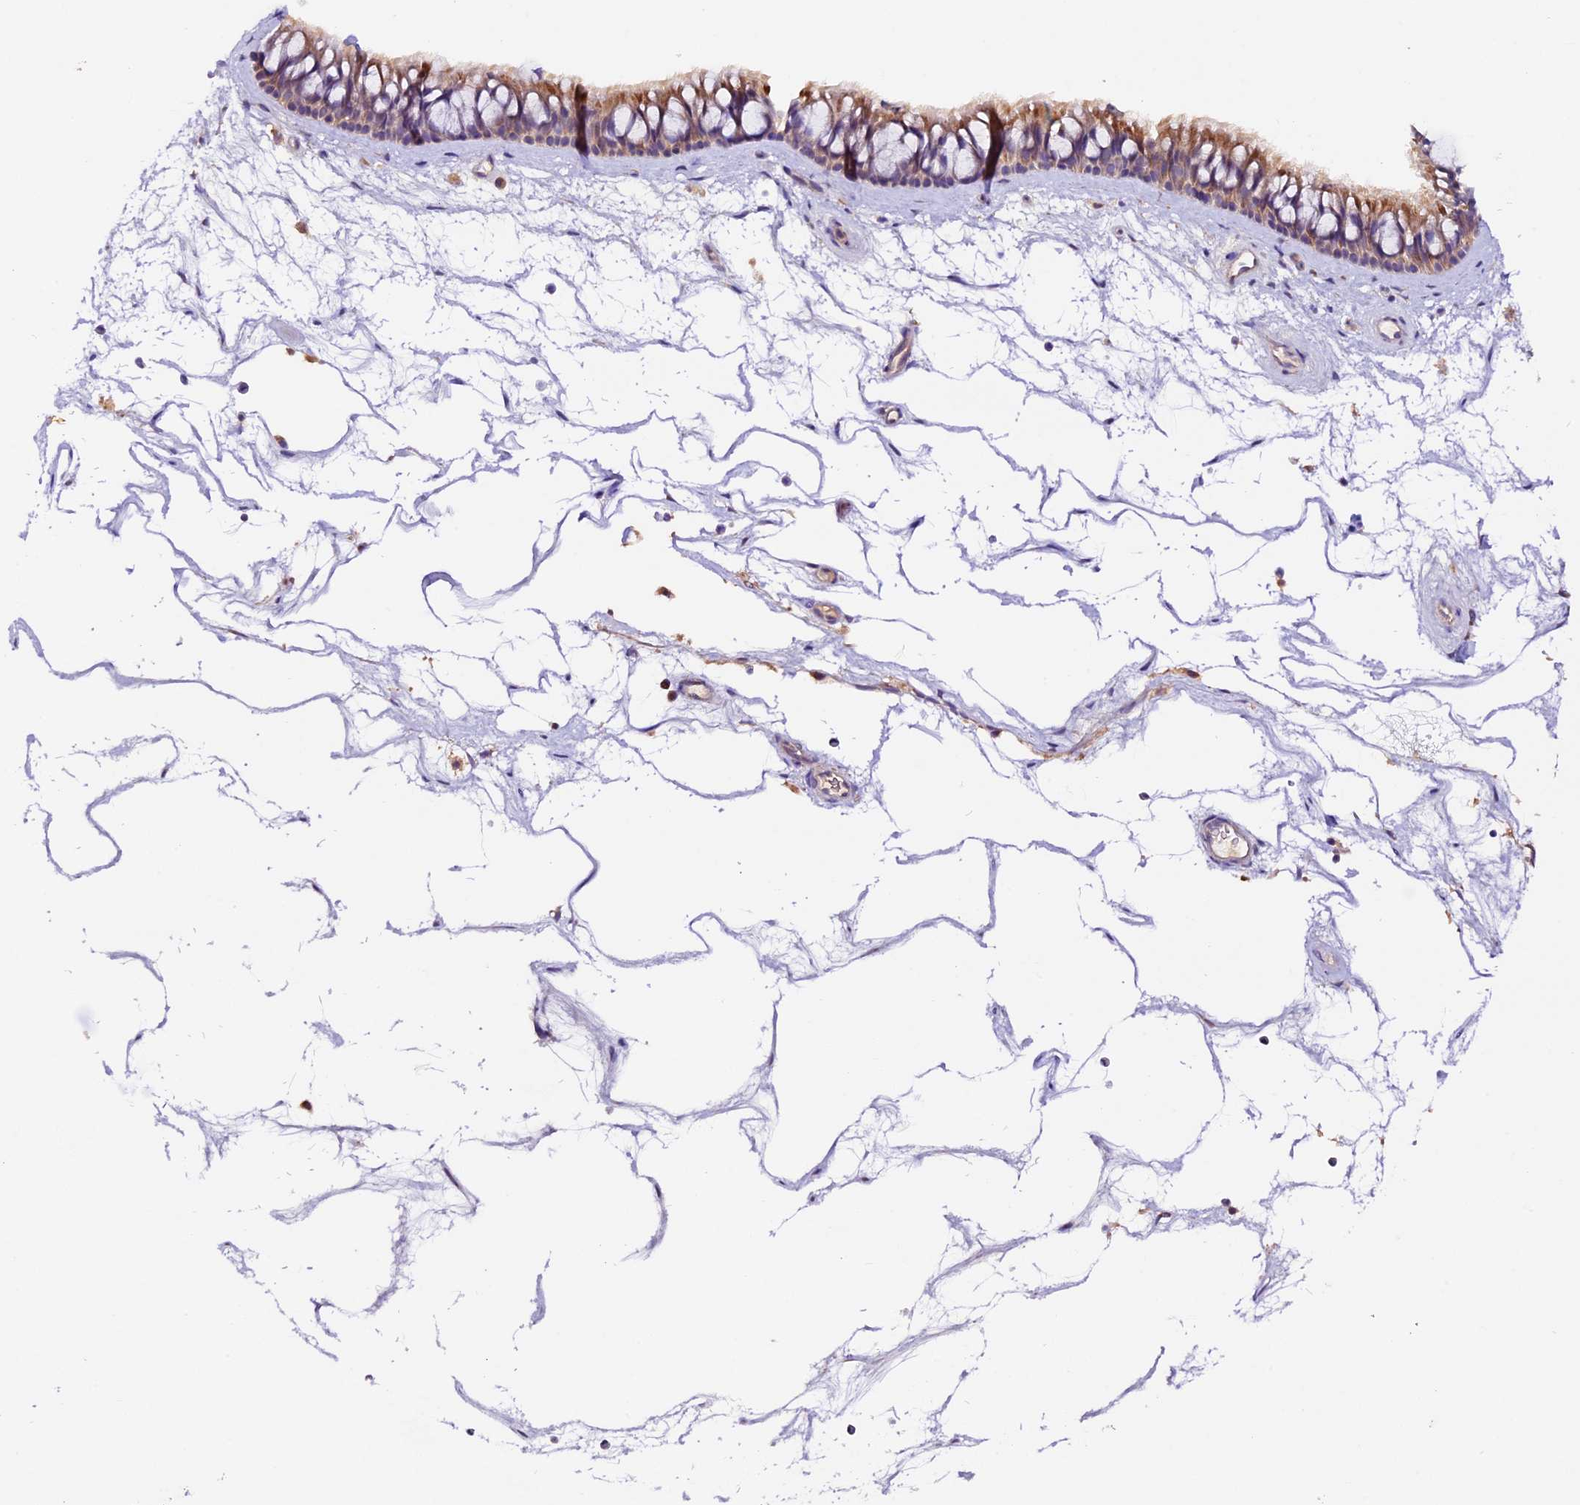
{"staining": {"intensity": "moderate", "quantity": "25%-75%", "location": "cytoplasmic/membranous"}, "tissue": "nasopharynx", "cell_type": "Respiratory epithelial cells", "image_type": "normal", "snomed": [{"axis": "morphology", "description": "Normal tissue, NOS"}, {"axis": "topography", "description": "Nasopharynx"}], "caption": "This is an image of IHC staining of unremarkable nasopharynx, which shows moderate expression in the cytoplasmic/membranous of respiratory epithelial cells.", "gene": "DDX28", "patient": {"sex": "male", "age": 64}}